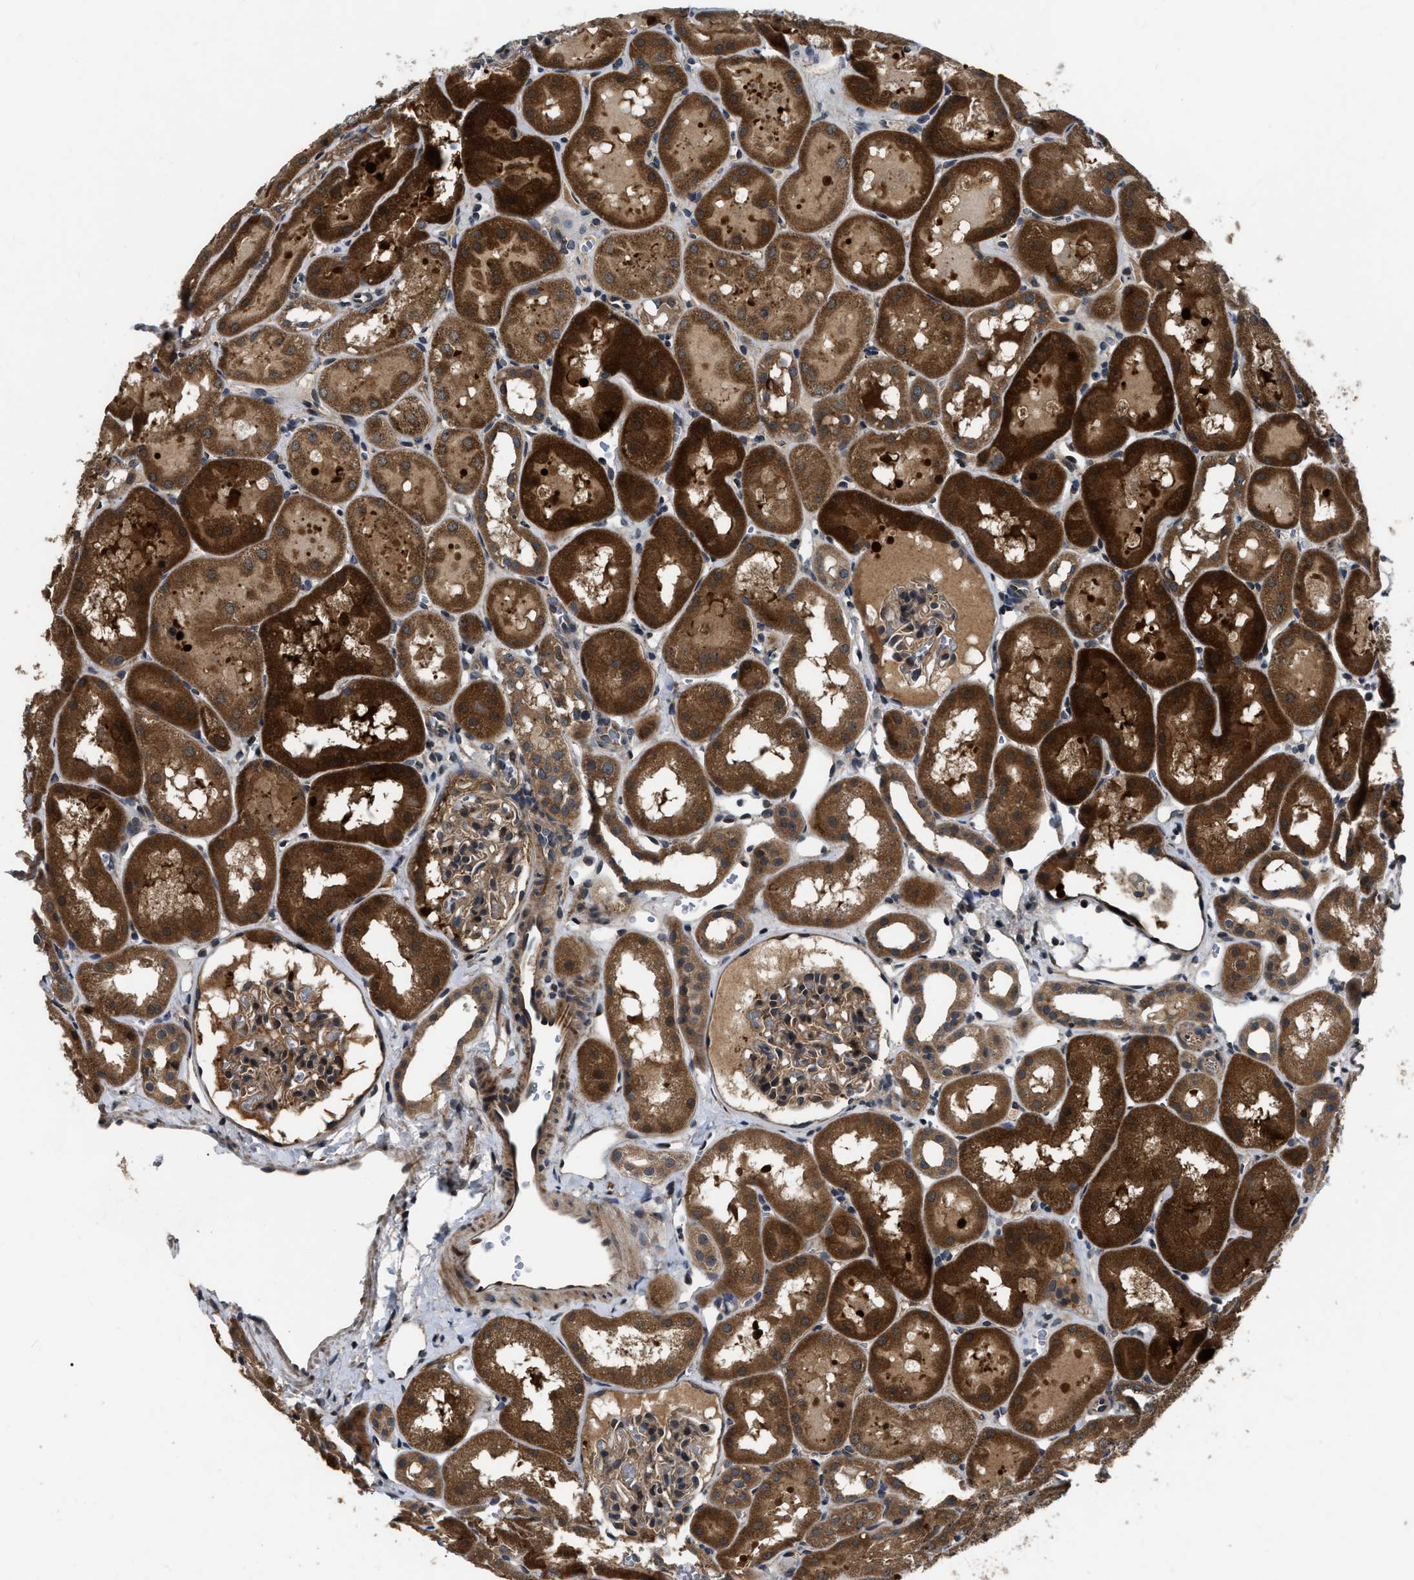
{"staining": {"intensity": "moderate", "quantity": ">75%", "location": "cytoplasmic/membranous"}, "tissue": "kidney", "cell_type": "Cells in glomeruli", "image_type": "normal", "snomed": [{"axis": "morphology", "description": "Normal tissue, NOS"}, {"axis": "topography", "description": "Kidney"}, {"axis": "topography", "description": "Urinary bladder"}], "caption": "Kidney stained with immunohistochemistry demonstrates moderate cytoplasmic/membranous positivity in about >75% of cells in glomeruli. (DAB IHC with brightfield microscopy, high magnification).", "gene": "PPWD1", "patient": {"sex": "male", "age": 16}}